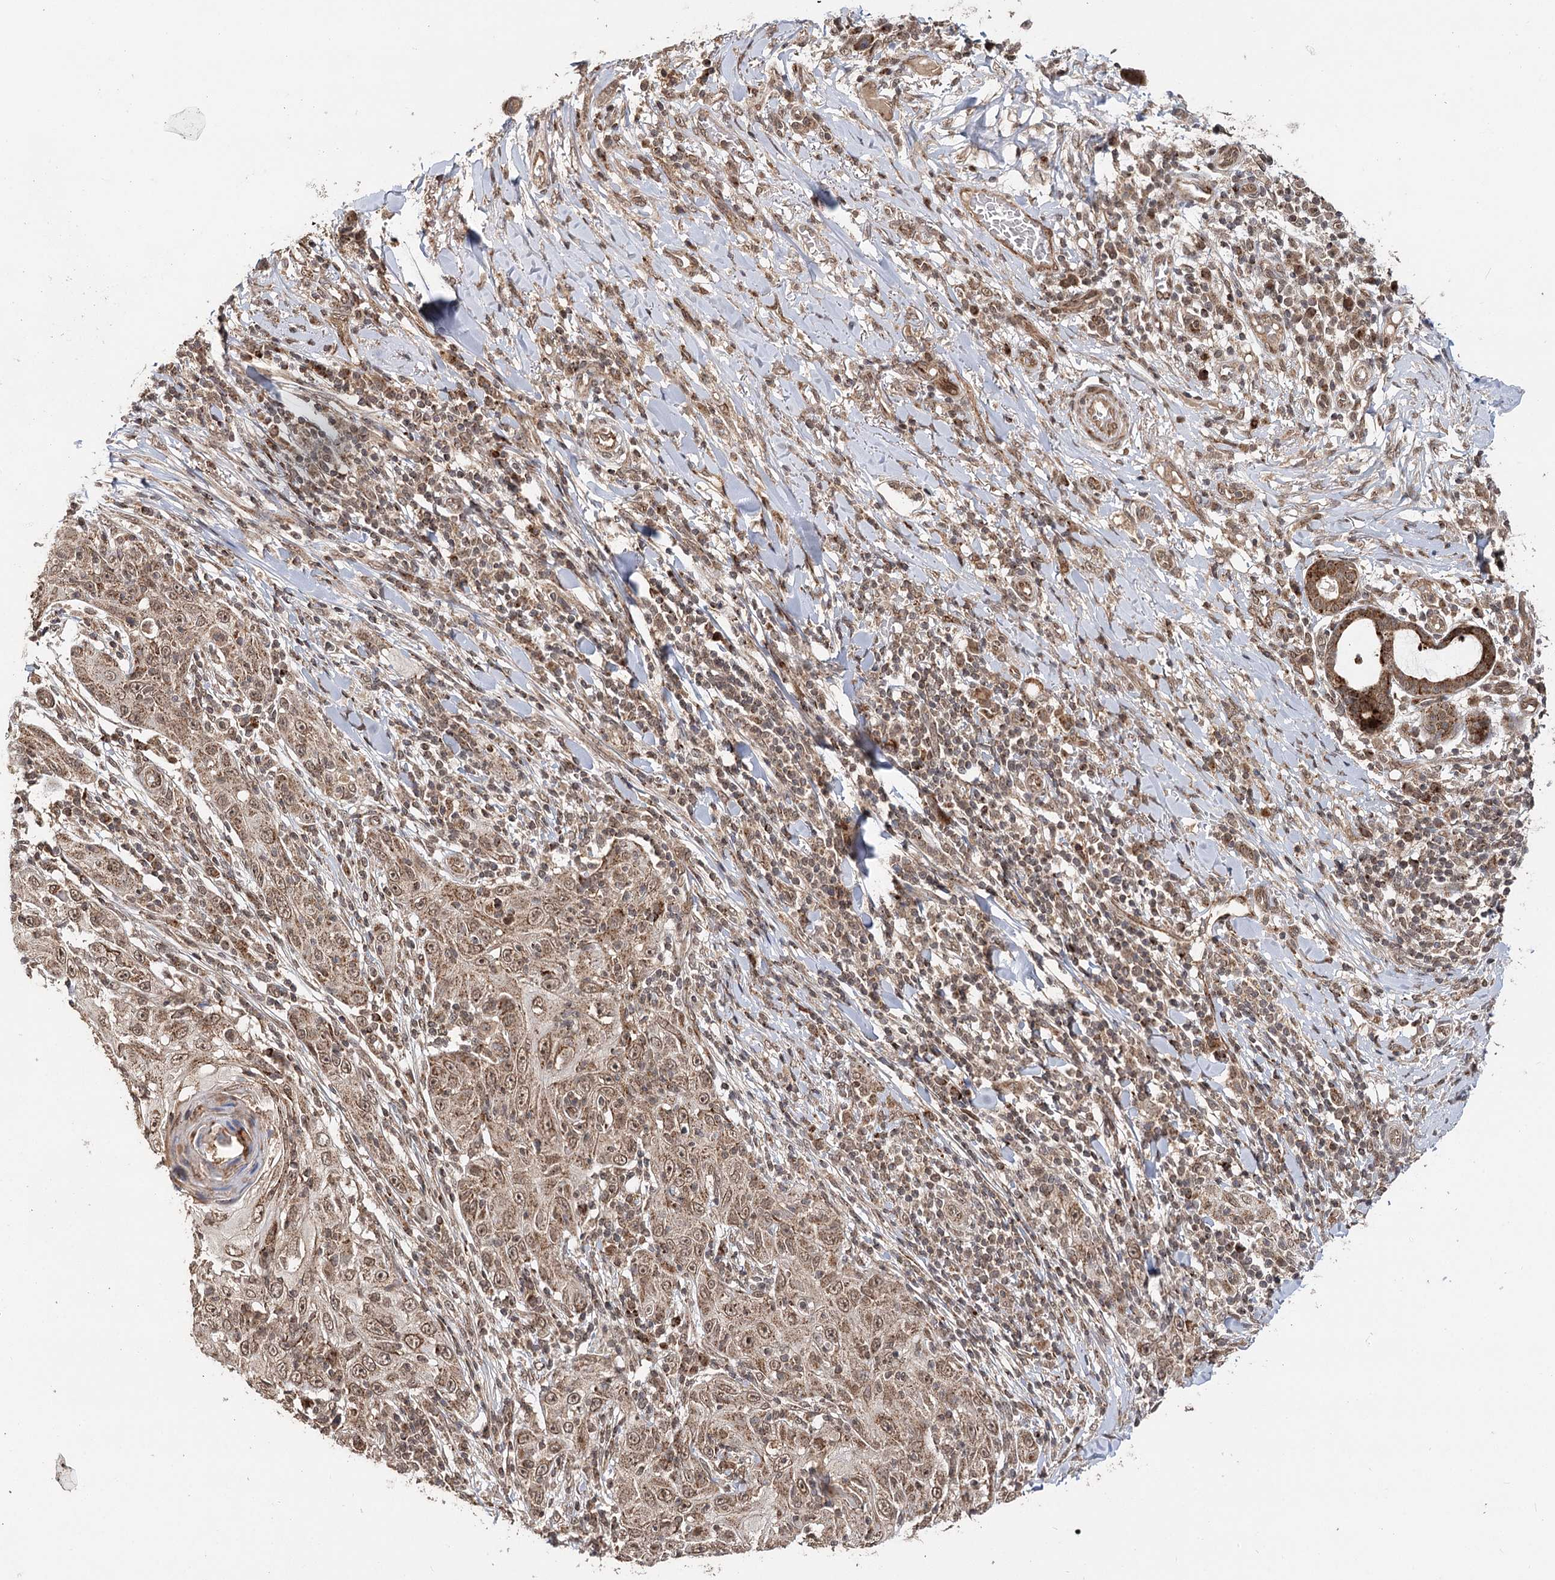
{"staining": {"intensity": "moderate", "quantity": ">75%", "location": "cytoplasmic/membranous,nuclear"}, "tissue": "skin cancer", "cell_type": "Tumor cells", "image_type": "cancer", "snomed": [{"axis": "morphology", "description": "Squamous cell carcinoma, NOS"}, {"axis": "topography", "description": "Skin"}], "caption": "The histopathology image reveals staining of squamous cell carcinoma (skin), revealing moderate cytoplasmic/membranous and nuclear protein staining (brown color) within tumor cells. (DAB (3,3'-diaminobenzidine) IHC with brightfield microscopy, high magnification).", "gene": "ZNRF3", "patient": {"sex": "female", "age": 88}}